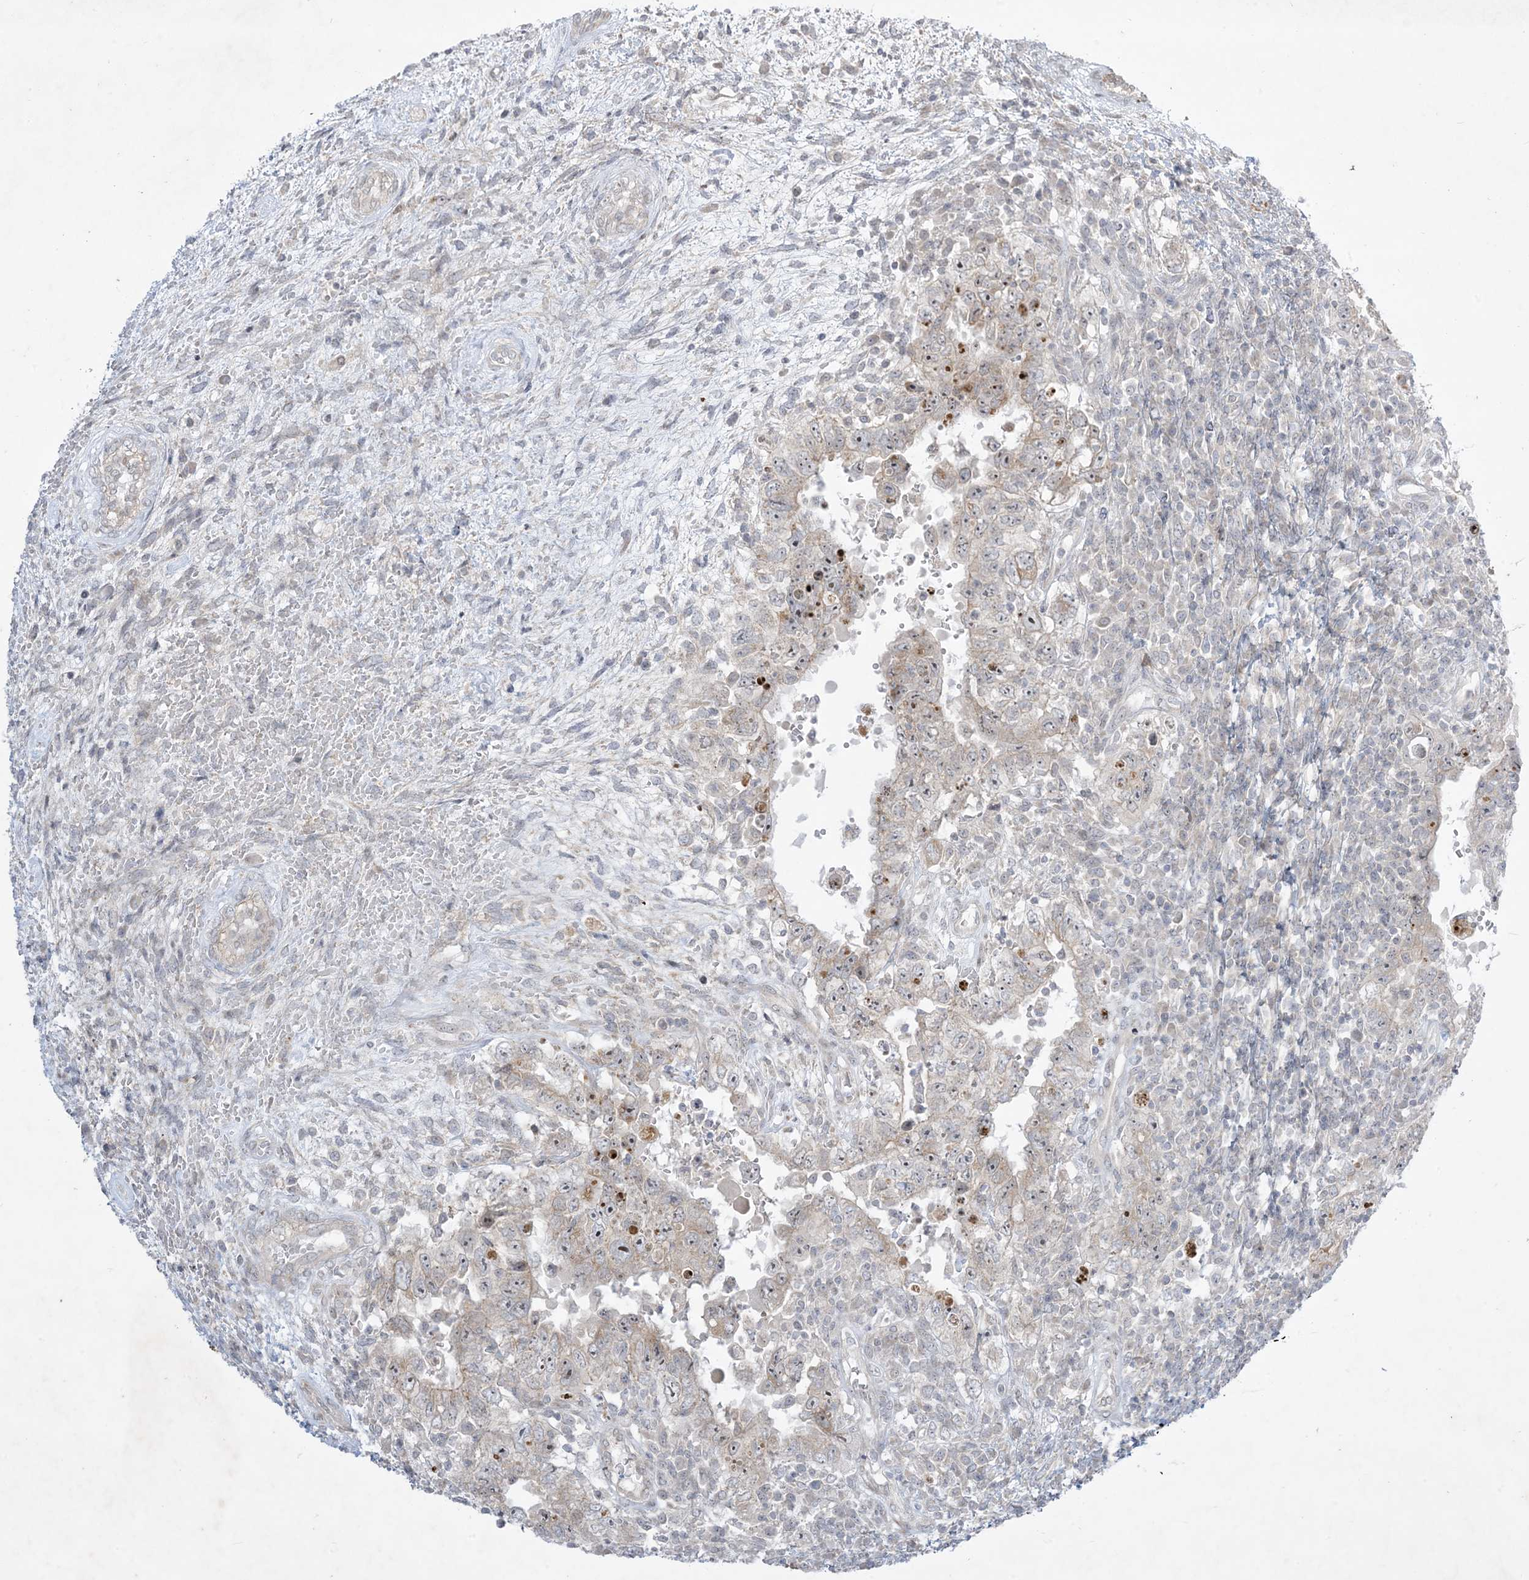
{"staining": {"intensity": "weak", "quantity": "<25%", "location": "cytoplasmic/membranous,nuclear"}, "tissue": "testis cancer", "cell_type": "Tumor cells", "image_type": "cancer", "snomed": [{"axis": "morphology", "description": "Carcinoma, Embryonal, NOS"}, {"axis": "topography", "description": "Testis"}], "caption": "The image displays no staining of tumor cells in embryonal carcinoma (testis).", "gene": "SOGA3", "patient": {"sex": "male", "age": 26}}